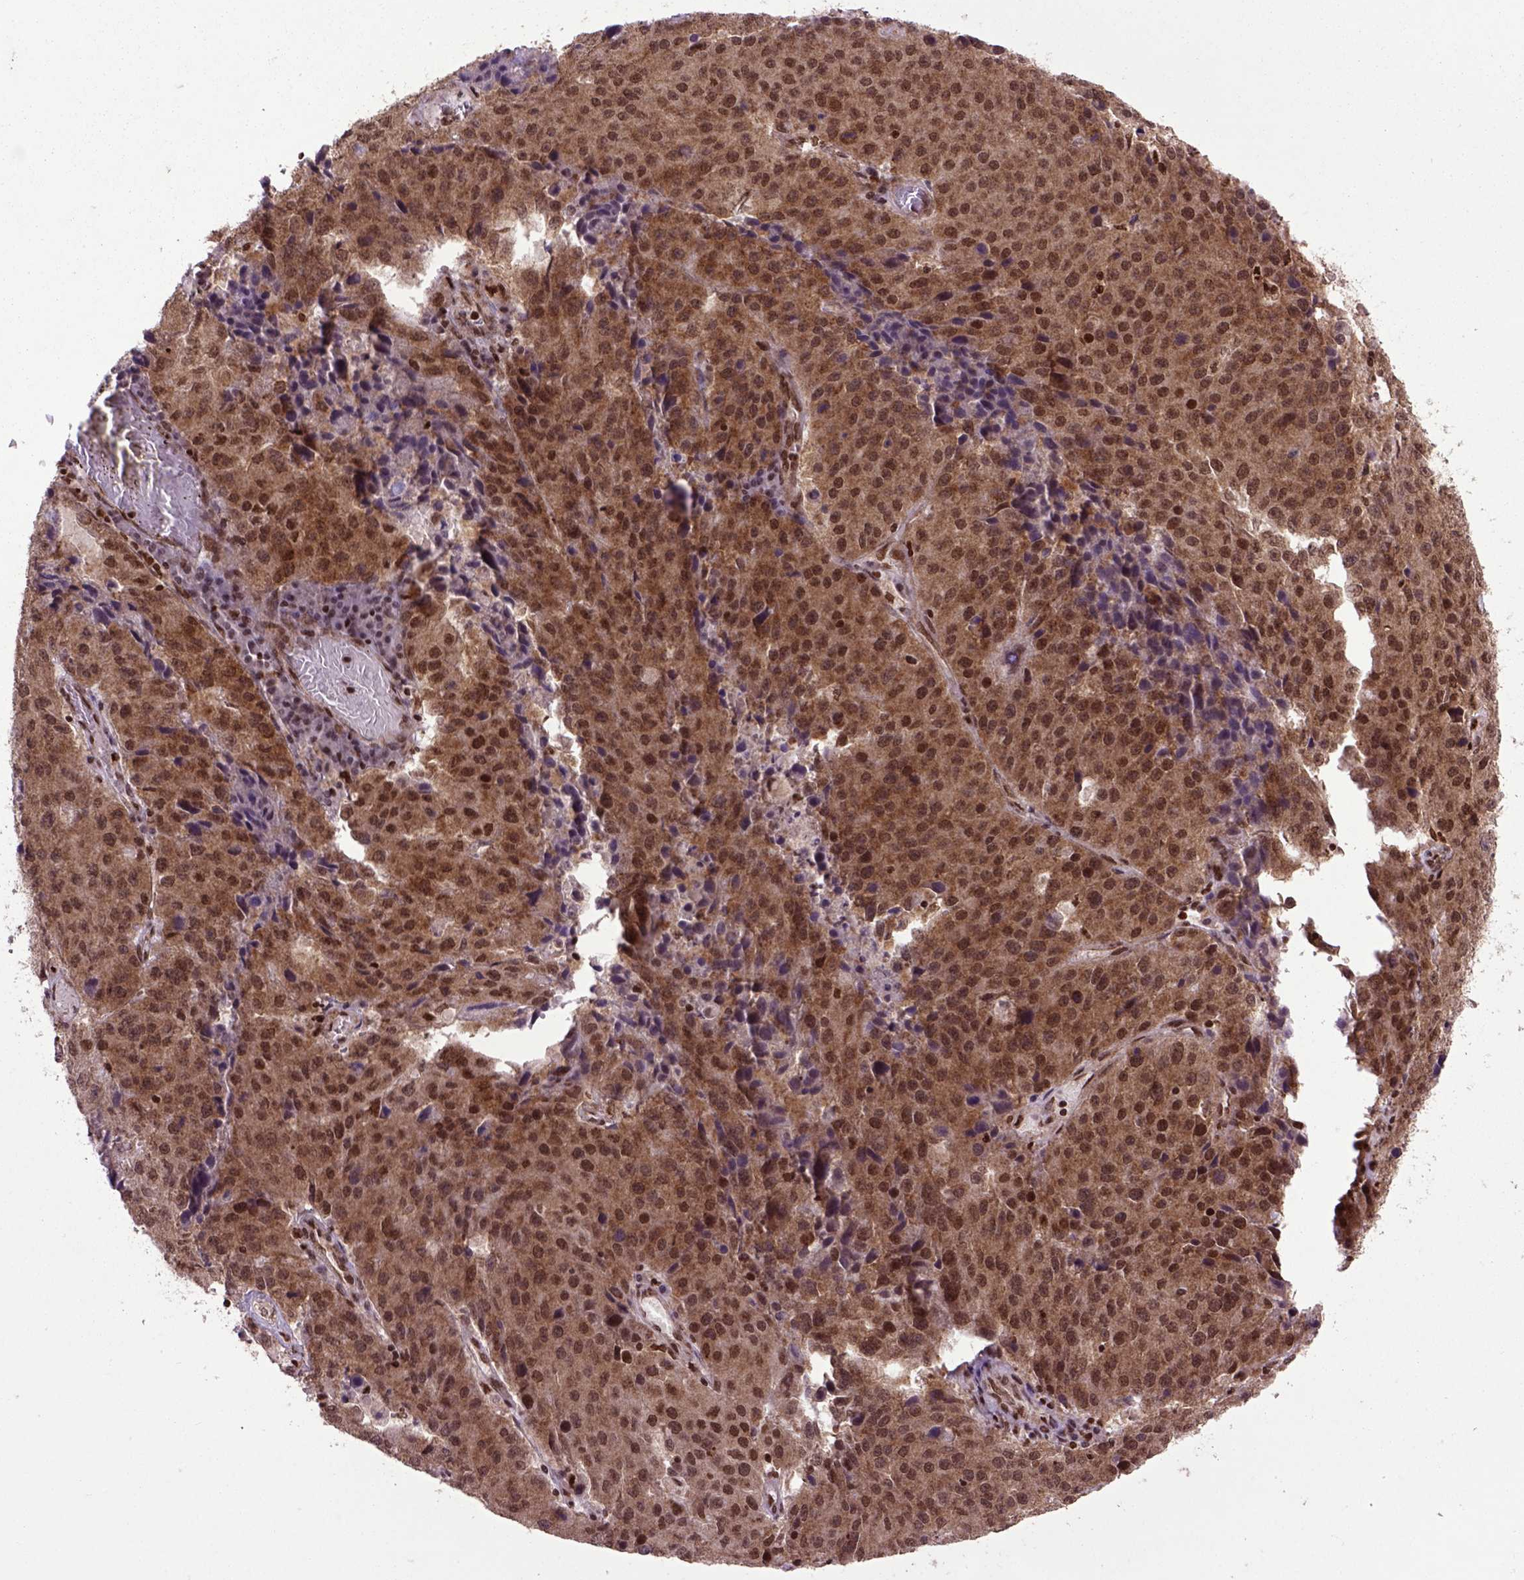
{"staining": {"intensity": "moderate", "quantity": ">75%", "location": "cytoplasmic/membranous,nuclear"}, "tissue": "stomach cancer", "cell_type": "Tumor cells", "image_type": "cancer", "snomed": [{"axis": "morphology", "description": "Adenocarcinoma, NOS"}, {"axis": "topography", "description": "Stomach"}], "caption": "Stomach adenocarcinoma was stained to show a protein in brown. There is medium levels of moderate cytoplasmic/membranous and nuclear staining in approximately >75% of tumor cells. Immunohistochemistry stains the protein of interest in brown and the nuclei are stained blue.", "gene": "CELF1", "patient": {"sex": "male", "age": 71}}